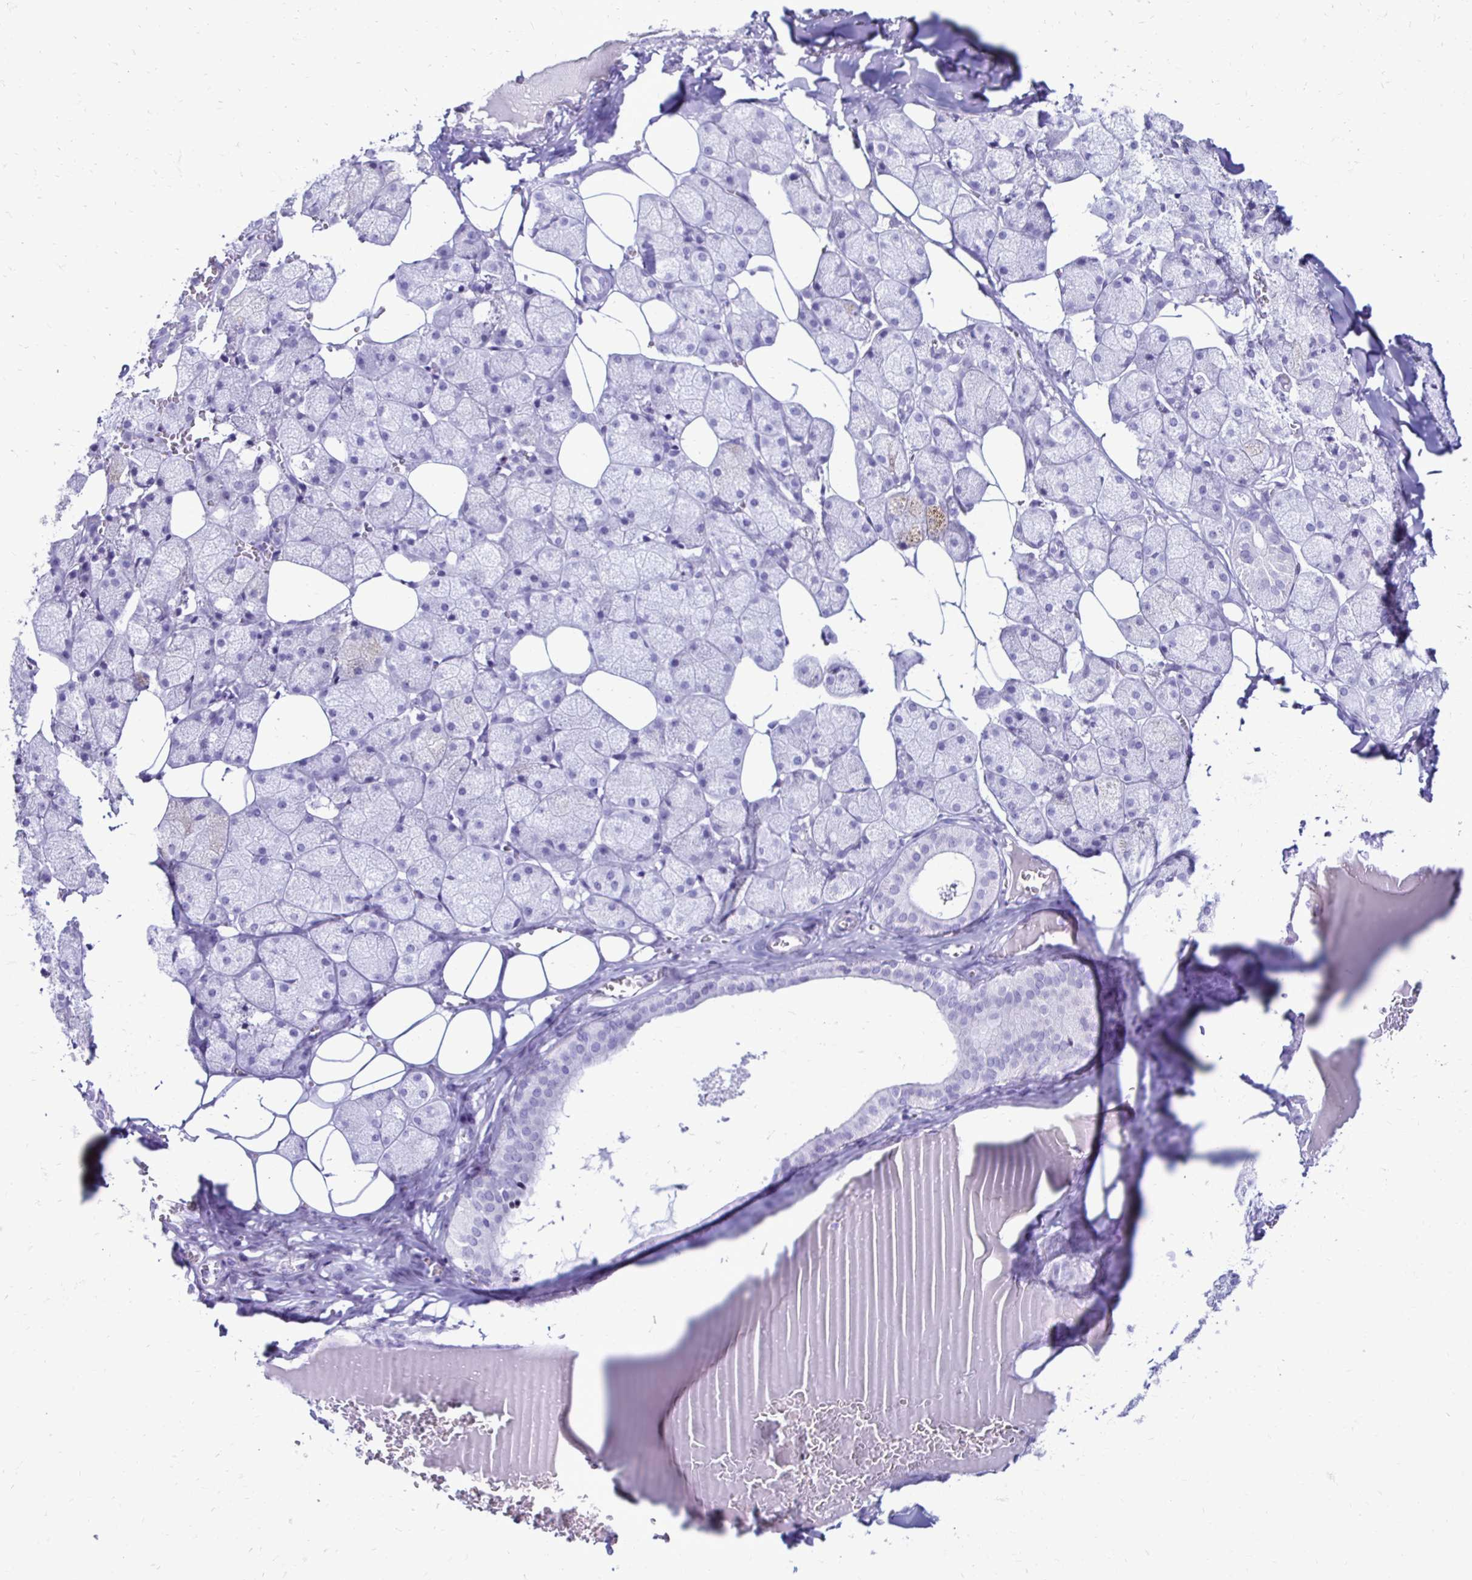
{"staining": {"intensity": "moderate", "quantity": "25%-75%", "location": "cytoplasmic/membranous"}, "tissue": "salivary gland", "cell_type": "Glandular cells", "image_type": "normal", "snomed": [{"axis": "morphology", "description": "Normal tissue, NOS"}, {"axis": "topography", "description": "Salivary gland"}, {"axis": "topography", "description": "Peripheral nerve tissue"}], "caption": "Glandular cells display moderate cytoplasmic/membranous expression in about 25%-75% of cells in normal salivary gland.", "gene": "CST5", "patient": {"sex": "male", "age": 38}}